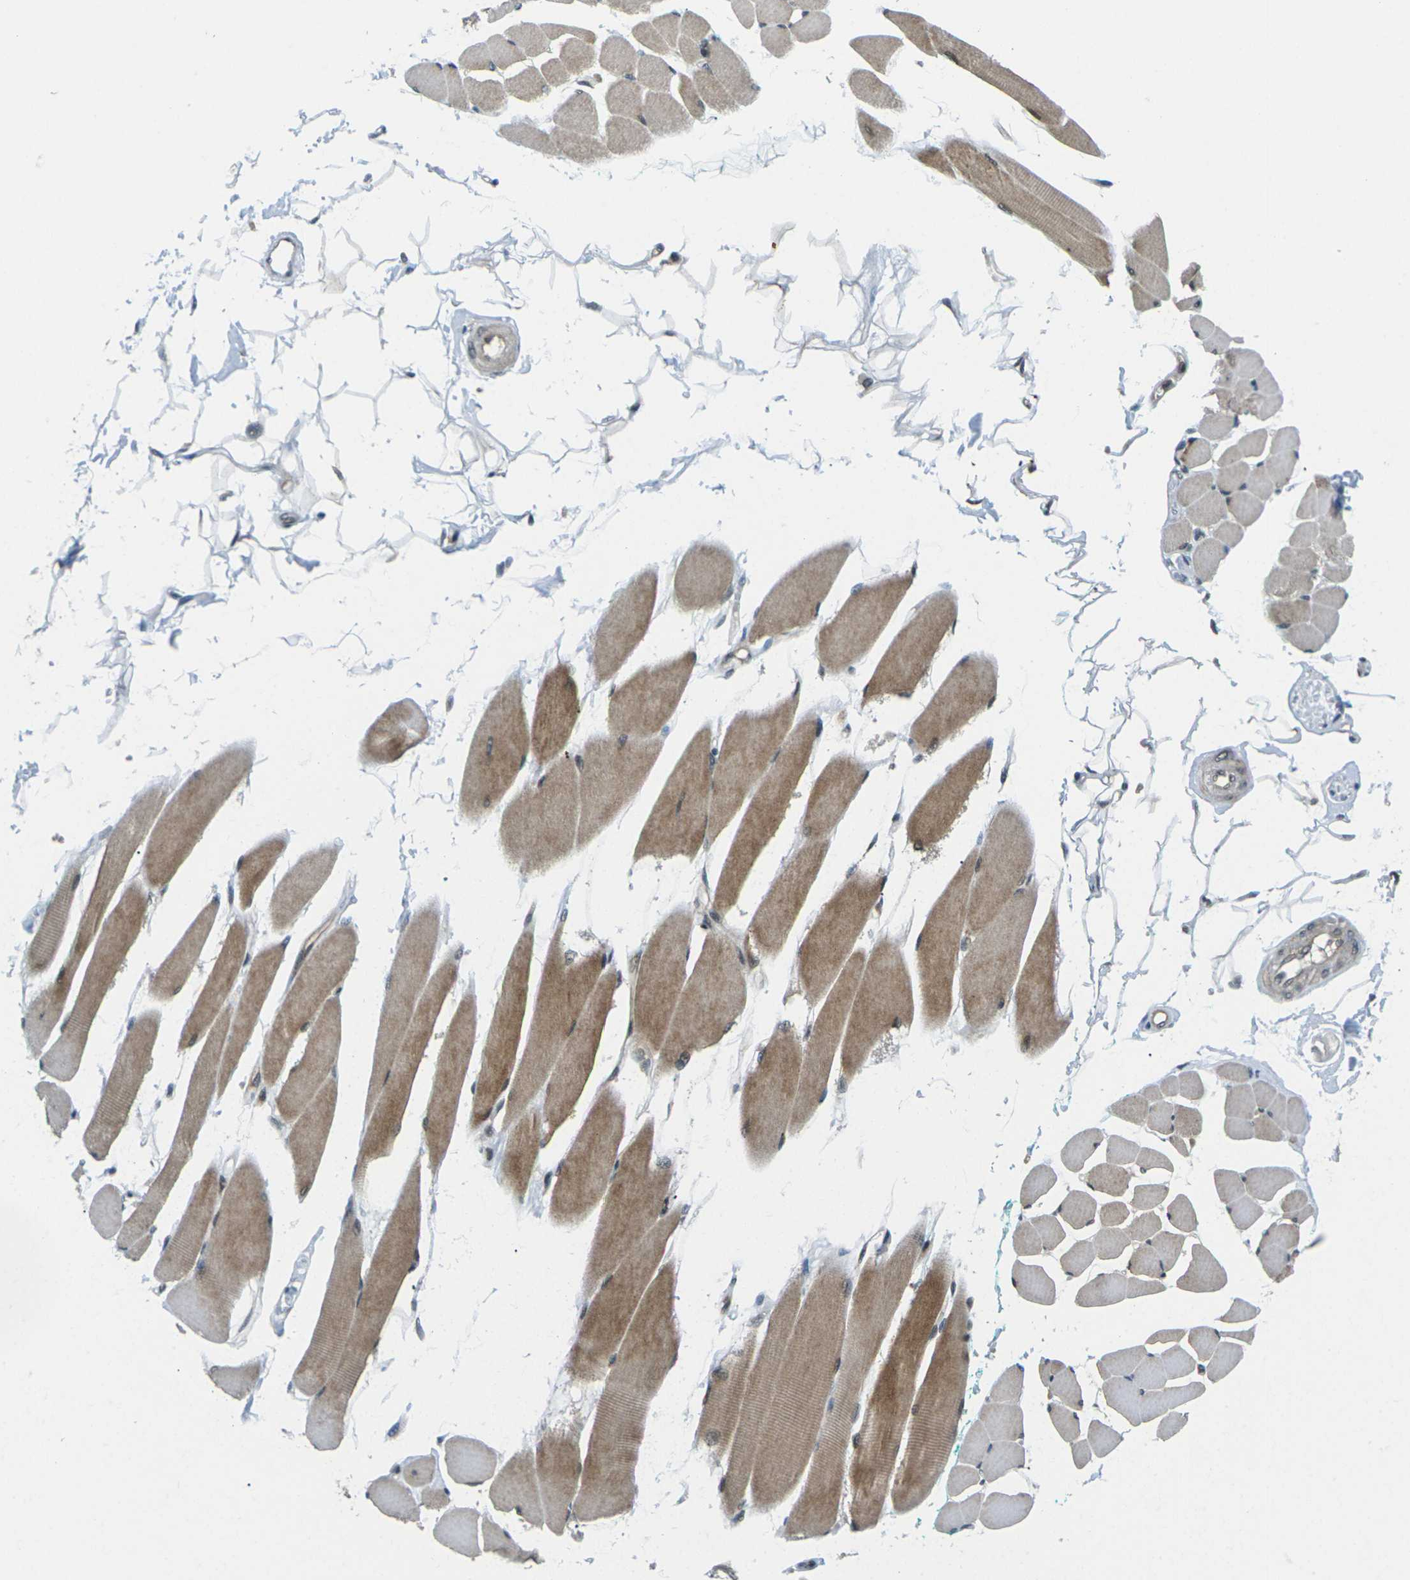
{"staining": {"intensity": "strong", "quantity": ">75%", "location": "cytoplasmic/membranous,nuclear"}, "tissue": "skeletal muscle", "cell_type": "Myocytes", "image_type": "normal", "snomed": [{"axis": "morphology", "description": "Normal tissue, NOS"}, {"axis": "topography", "description": "Skeletal muscle"}, {"axis": "topography", "description": "Oral tissue"}, {"axis": "topography", "description": "Peripheral nerve tissue"}], "caption": "IHC of benign skeletal muscle shows high levels of strong cytoplasmic/membranous,nuclear staining in about >75% of myocytes. (brown staining indicates protein expression, while blue staining denotes nuclei).", "gene": "UBE2S", "patient": {"sex": "female", "age": 84}}